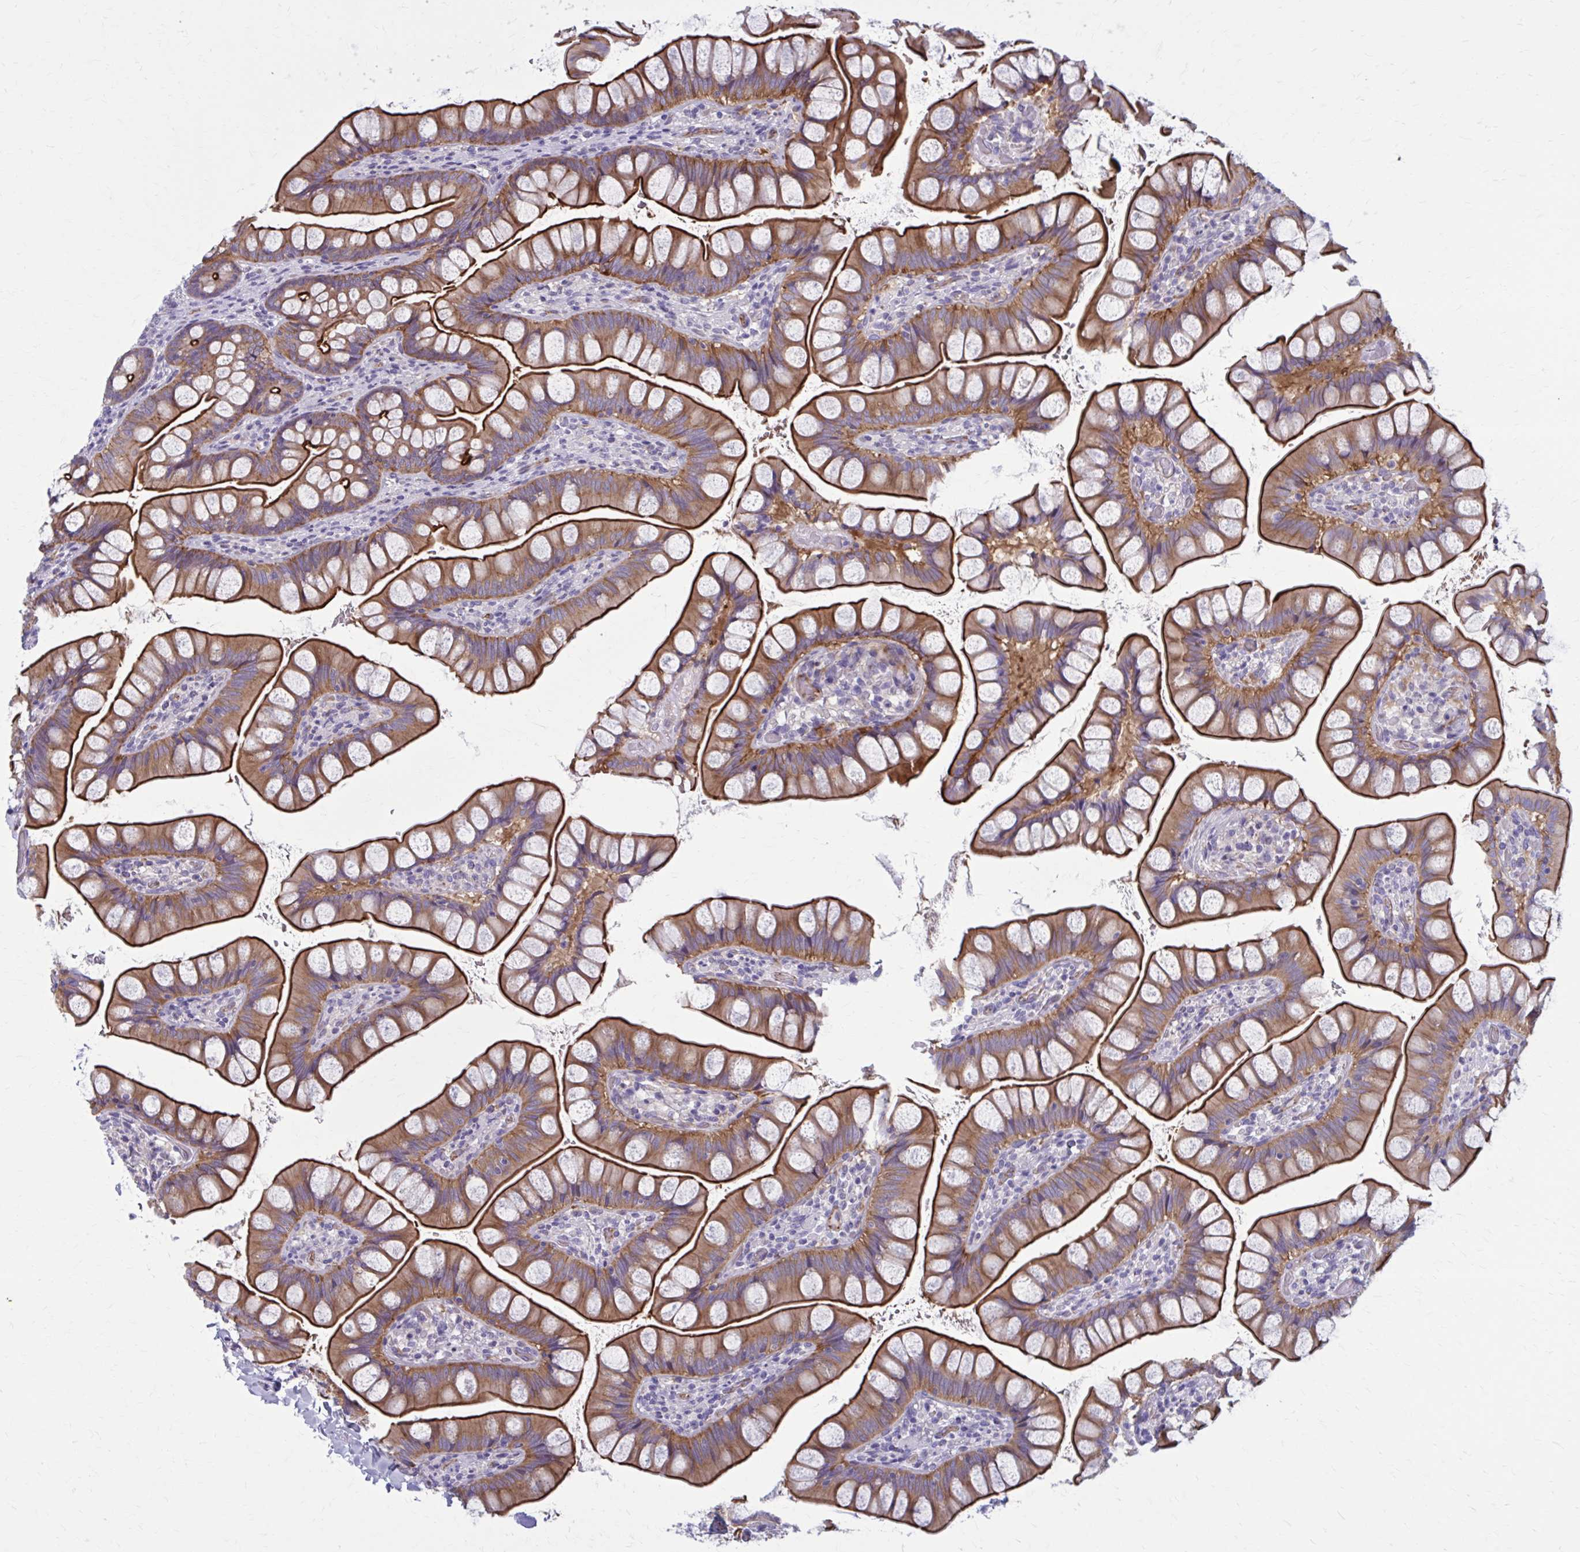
{"staining": {"intensity": "strong", "quantity": ">75%", "location": "cytoplasmic/membranous"}, "tissue": "small intestine", "cell_type": "Glandular cells", "image_type": "normal", "snomed": [{"axis": "morphology", "description": "Normal tissue, NOS"}, {"axis": "topography", "description": "Small intestine"}], "caption": "About >75% of glandular cells in normal small intestine demonstrate strong cytoplasmic/membranous protein positivity as visualized by brown immunohistochemical staining.", "gene": "ZDHHC7", "patient": {"sex": "male", "age": 70}}